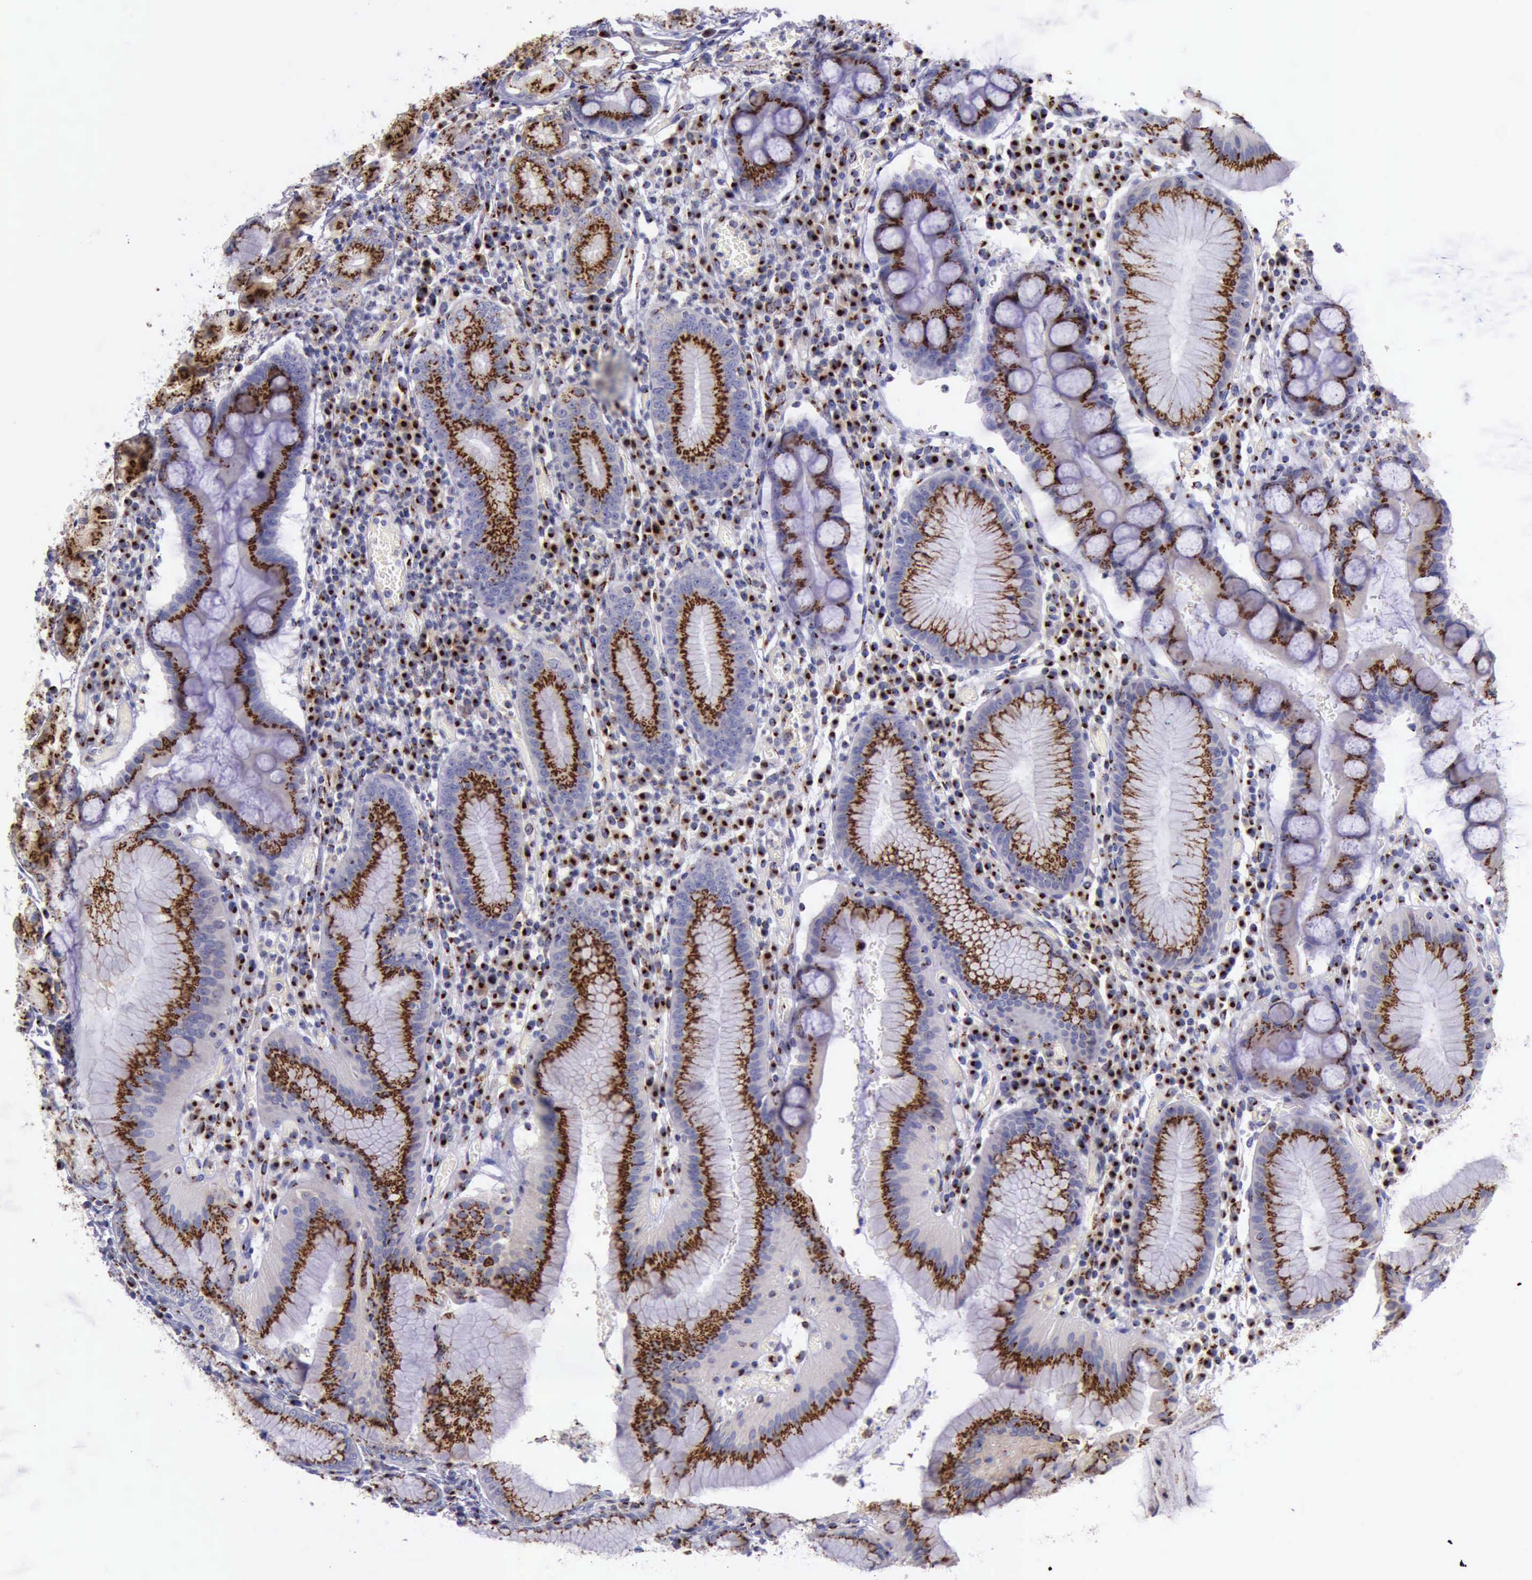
{"staining": {"intensity": "strong", "quantity": ">75%", "location": "cytoplasmic/membranous"}, "tissue": "stomach", "cell_type": "Glandular cells", "image_type": "normal", "snomed": [{"axis": "morphology", "description": "Normal tissue, NOS"}, {"axis": "topography", "description": "Stomach, lower"}], "caption": "About >75% of glandular cells in unremarkable stomach show strong cytoplasmic/membranous protein staining as visualized by brown immunohistochemical staining.", "gene": "GOLGA5", "patient": {"sex": "female", "age": 73}}